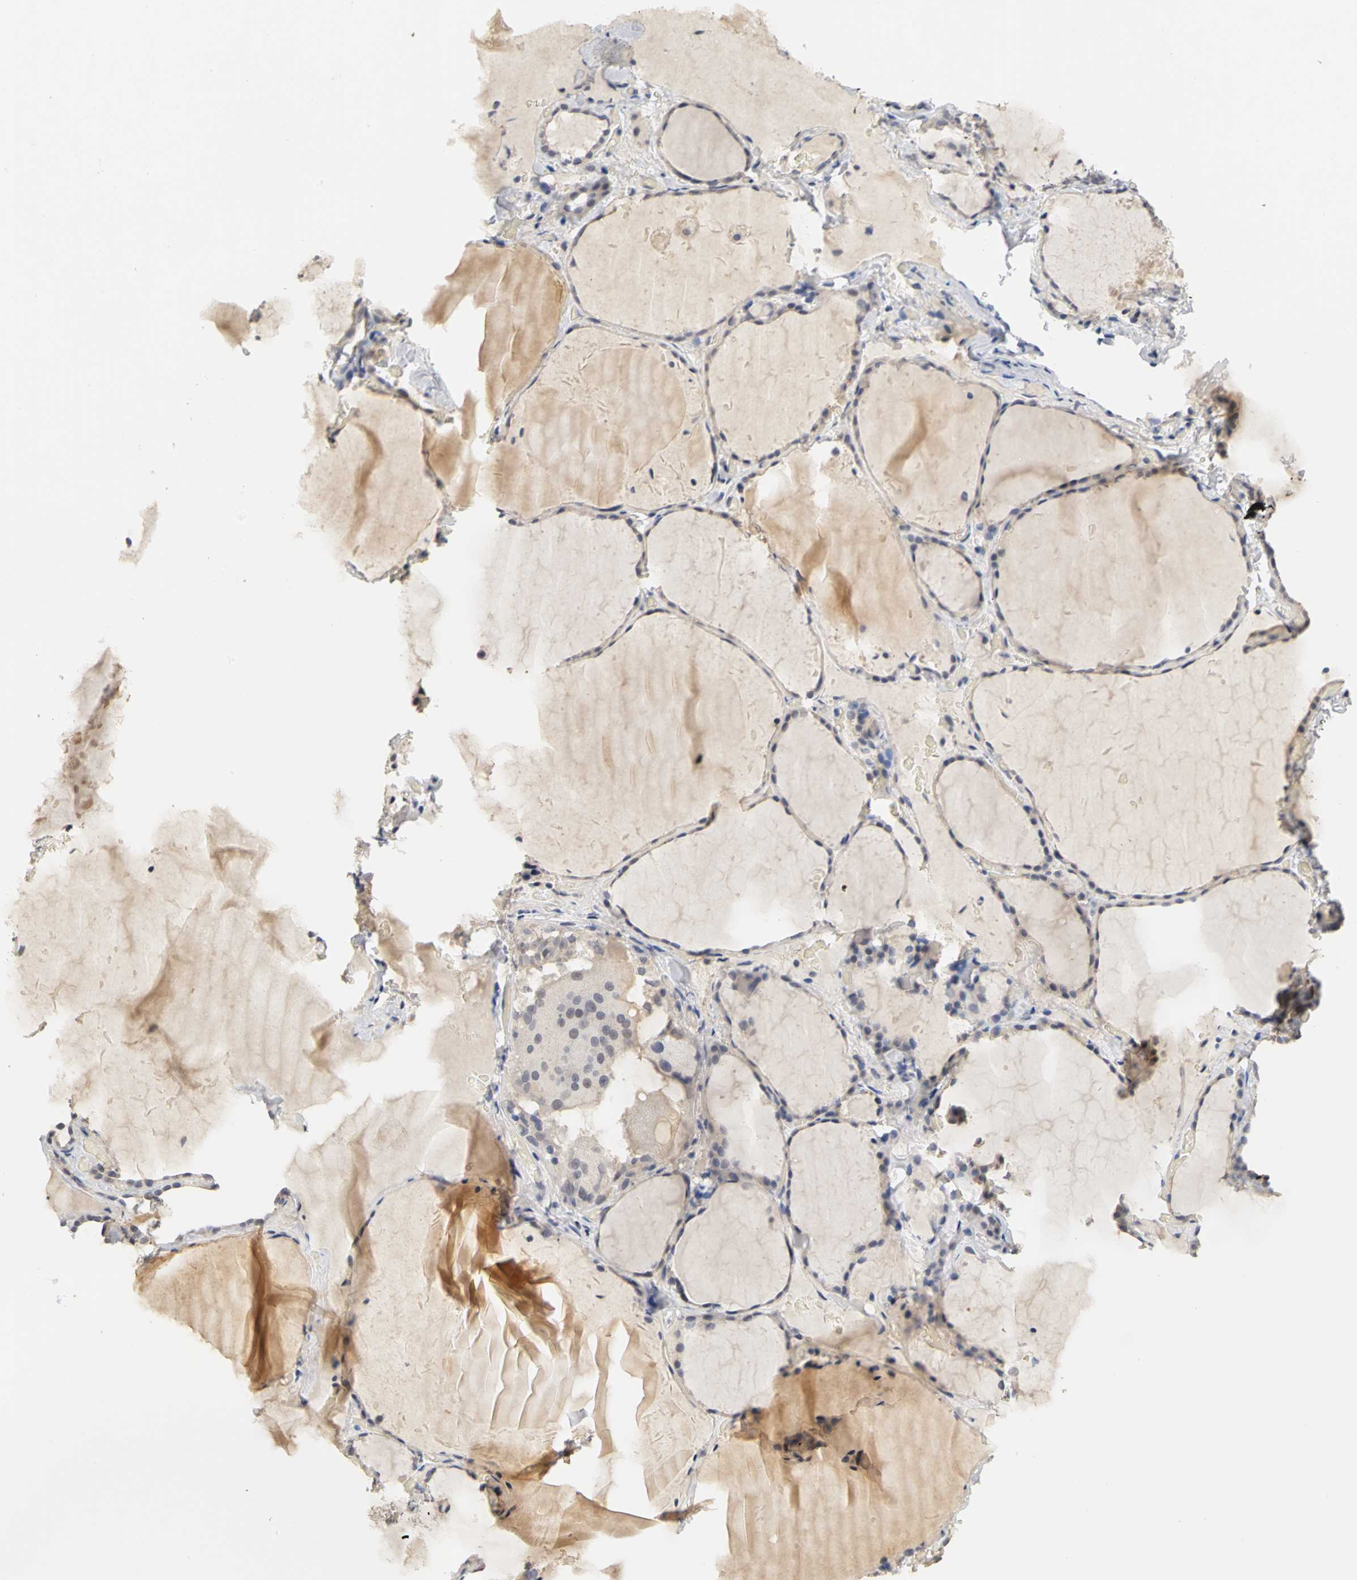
{"staining": {"intensity": "moderate", "quantity": "<25%", "location": "cytoplasmic/membranous"}, "tissue": "thyroid gland", "cell_type": "Glandular cells", "image_type": "normal", "snomed": [{"axis": "morphology", "description": "Normal tissue, NOS"}, {"axis": "topography", "description": "Thyroid gland"}], "caption": "This histopathology image shows benign thyroid gland stained with IHC to label a protein in brown. The cytoplasmic/membranous of glandular cells show moderate positivity for the protein. Nuclei are counter-stained blue.", "gene": "PGR", "patient": {"sex": "female", "age": 22}}